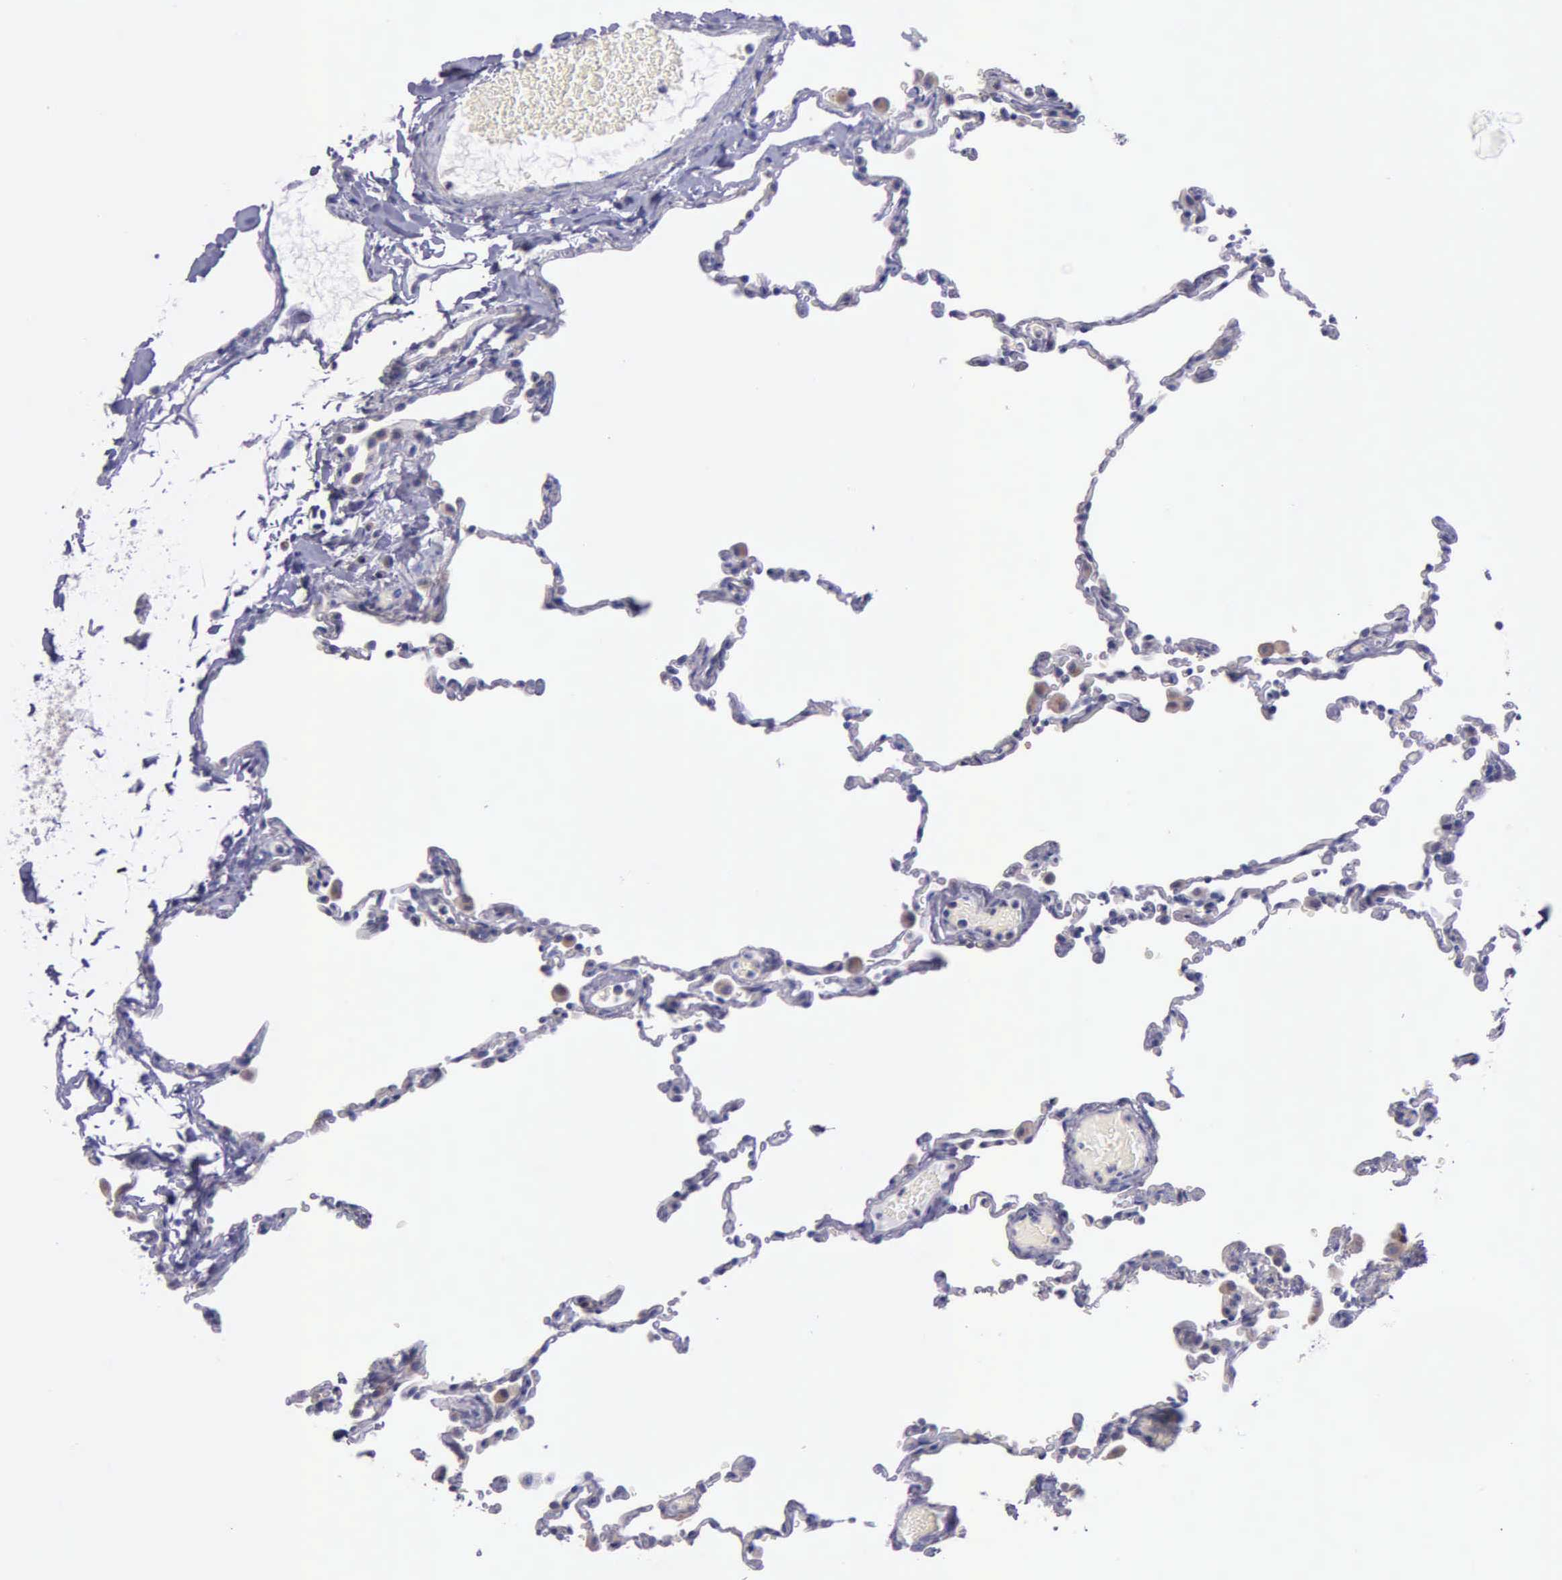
{"staining": {"intensity": "negative", "quantity": "none", "location": "none"}, "tissue": "lung", "cell_type": "Alveolar cells", "image_type": "normal", "snomed": [{"axis": "morphology", "description": "Normal tissue, NOS"}, {"axis": "topography", "description": "Lung"}], "caption": "High magnification brightfield microscopy of benign lung stained with DAB (brown) and counterstained with hematoxylin (blue): alveolar cells show no significant positivity.", "gene": "CTAGE15", "patient": {"sex": "female", "age": 61}}